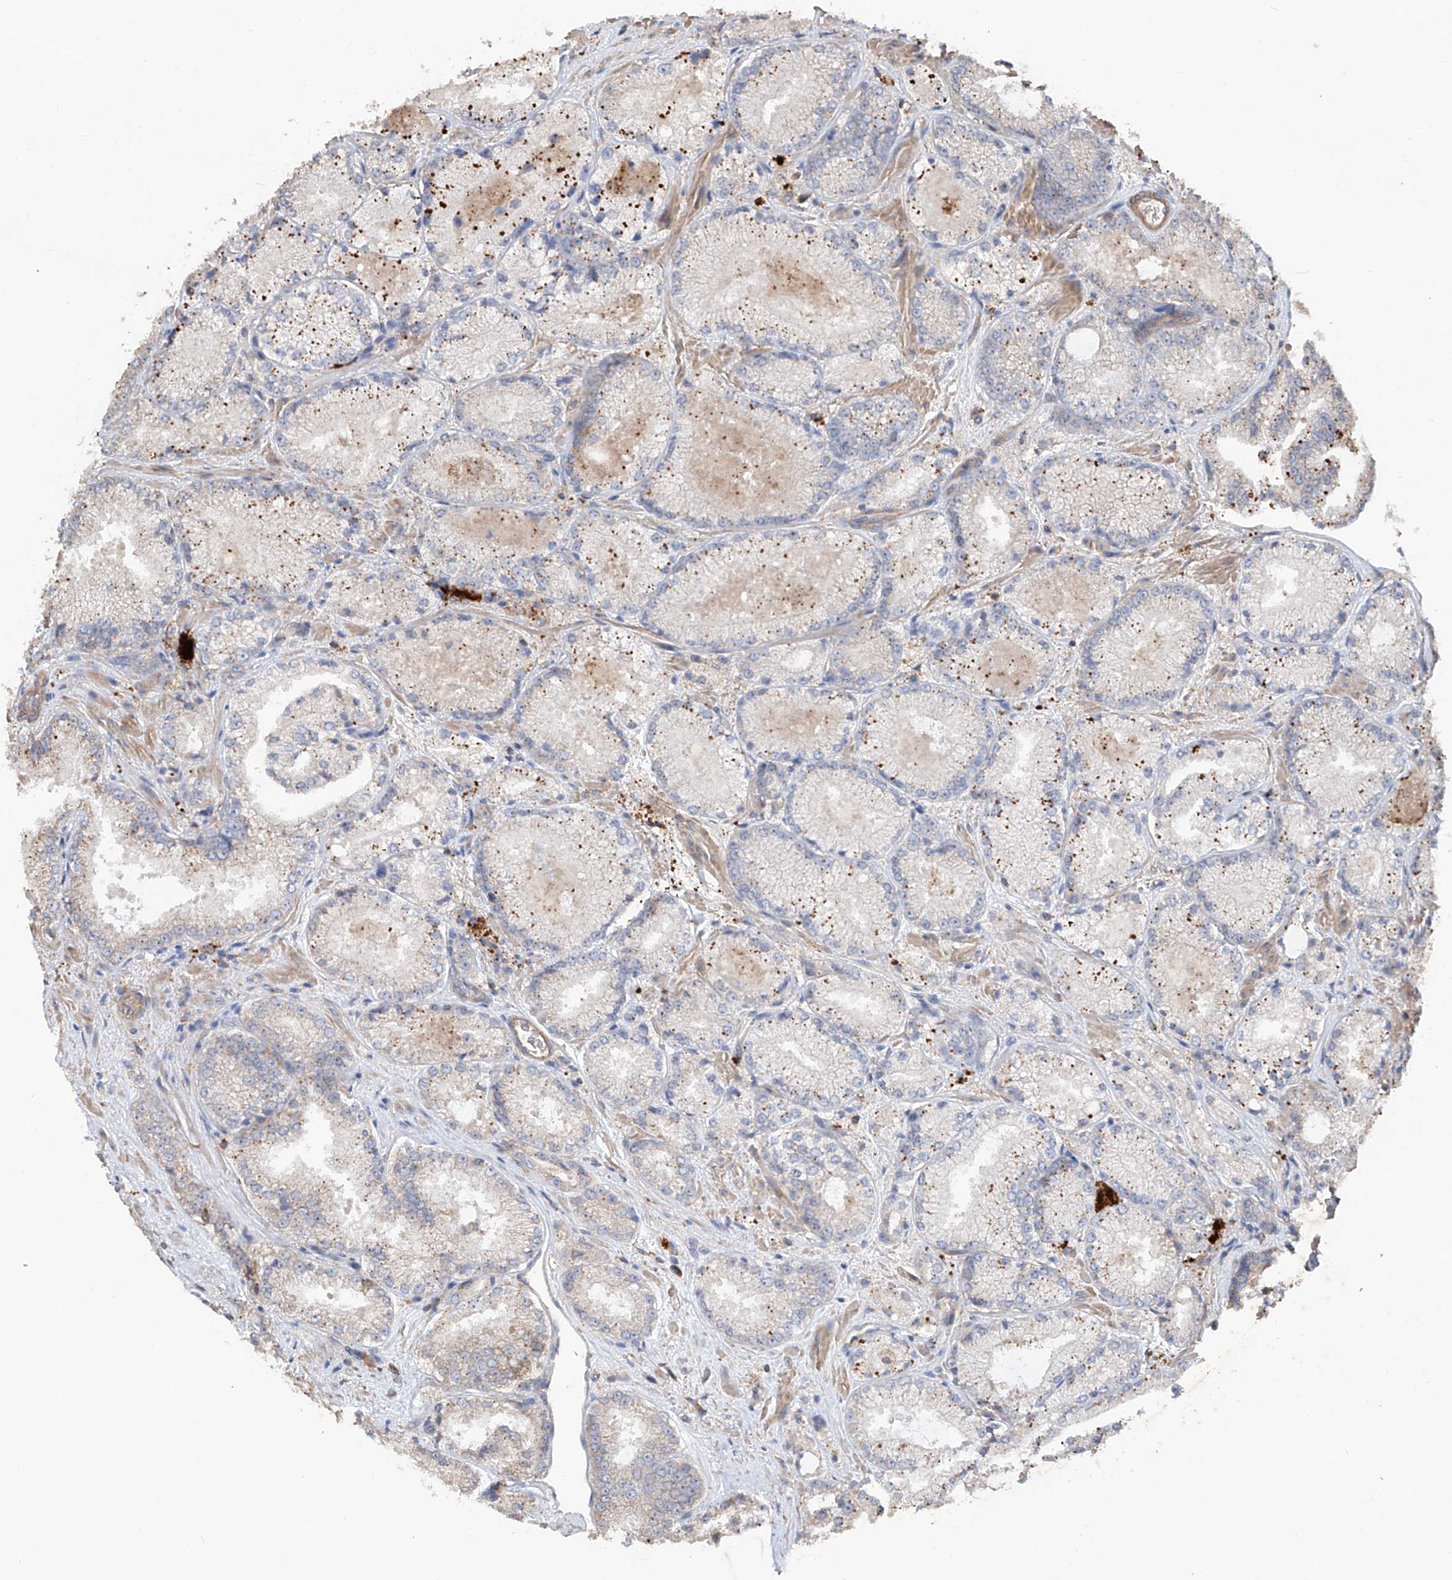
{"staining": {"intensity": "moderate", "quantity": "<25%", "location": "cytoplasmic/membranous"}, "tissue": "prostate cancer", "cell_type": "Tumor cells", "image_type": "cancer", "snomed": [{"axis": "morphology", "description": "Adenocarcinoma, High grade"}, {"axis": "topography", "description": "Prostate"}], "caption": "Prostate cancer (high-grade adenocarcinoma) was stained to show a protein in brown. There is low levels of moderate cytoplasmic/membranous expression in about <25% of tumor cells.", "gene": "EDN1", "patient": {"sex": "male", "age": 73}}